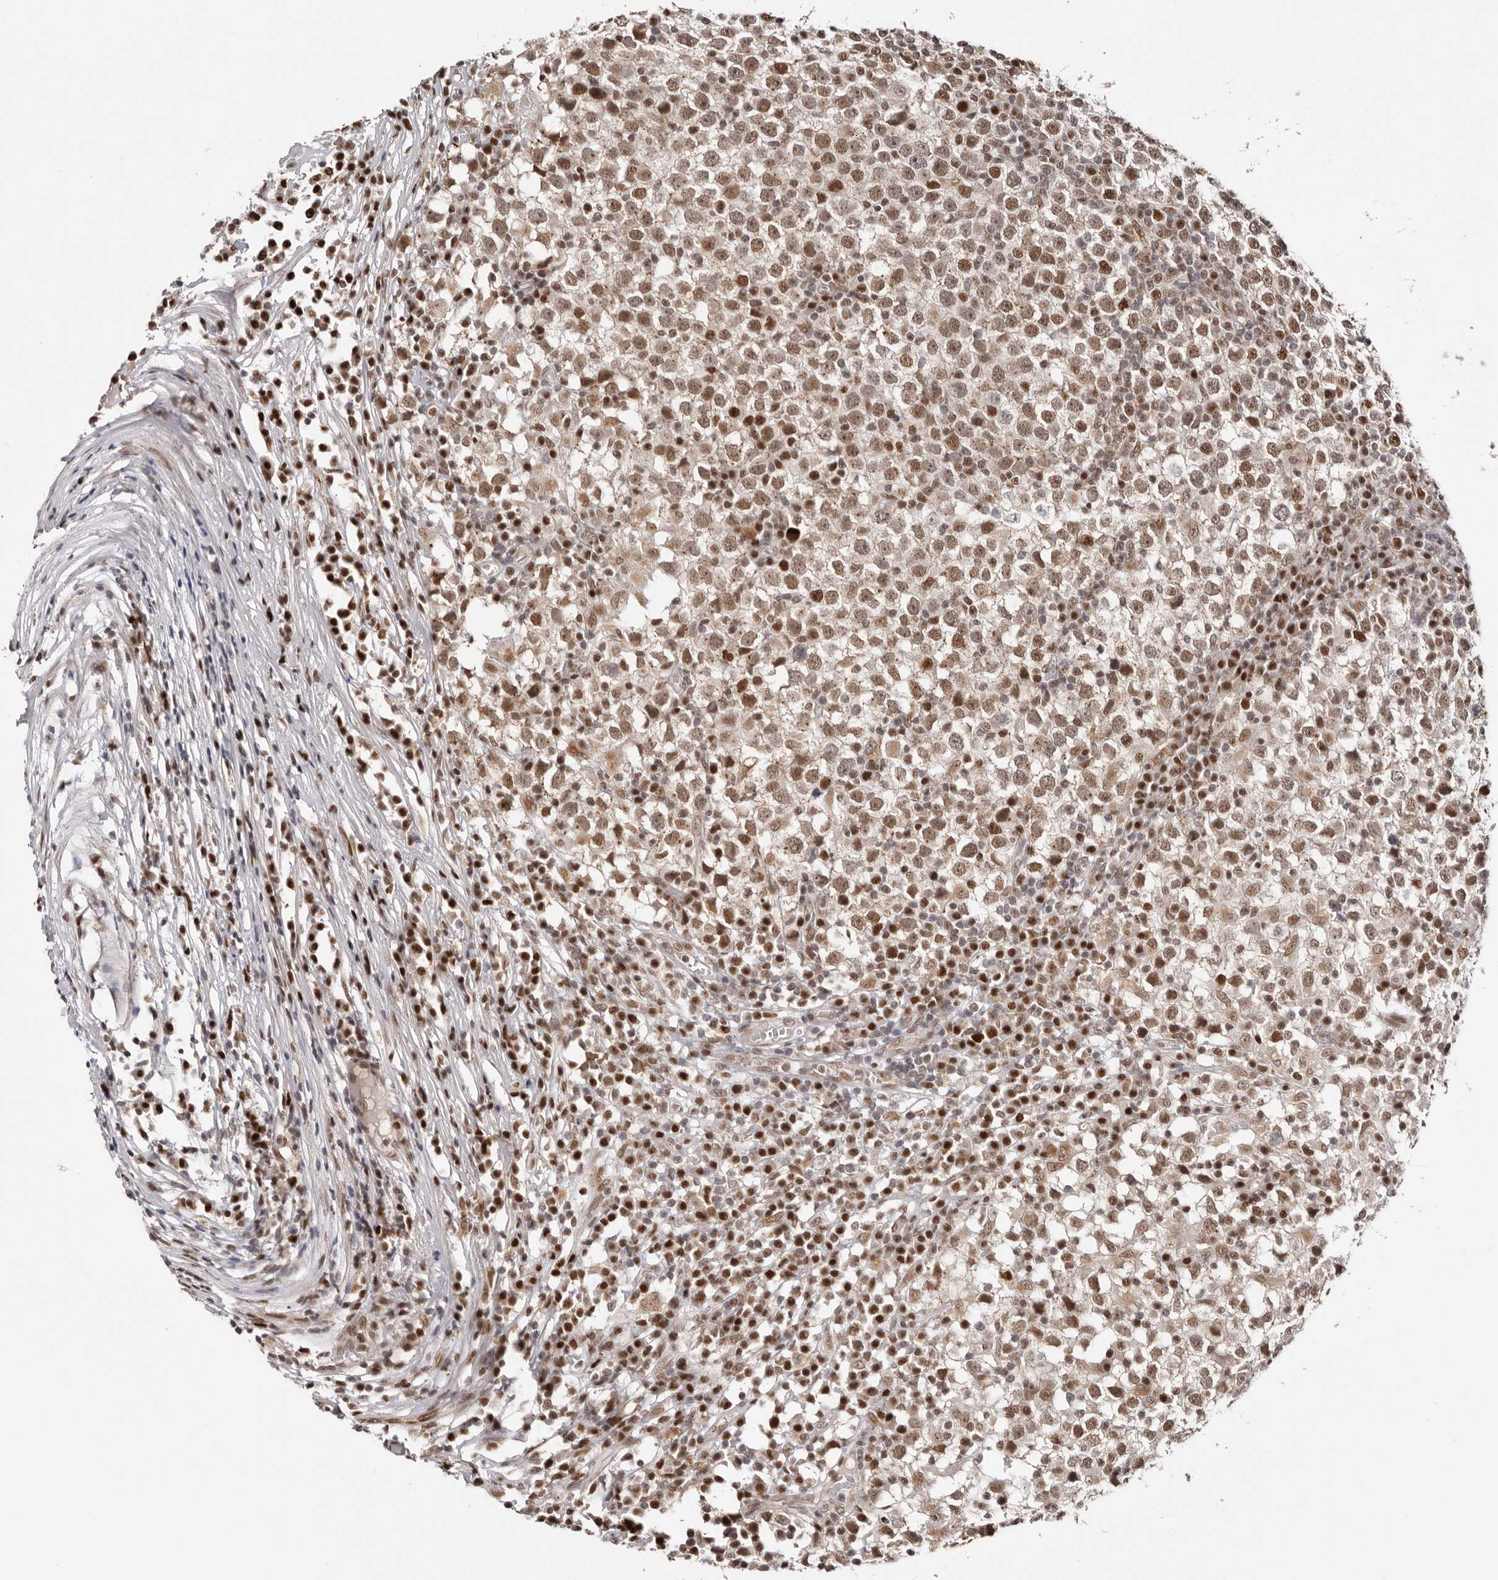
{"staining": {"intensity": "moderate", "quantity": ">75%", "location": "nuclear"}, "tissue": "testis cancer", "cell_type": "Tumor cells", "image_type": "cancer", "snomed": [{"axis": "morphology", "description": "Seminoma, NOS"}, {"axis": "topography", "description": "Testis"}], "caption": "Testis cancer (seminoma) stained with a brown dye demonstrates moderate nuclear positive staining in approximately >75% of tumor cells.", "gene": "SMAD7", "patient": {"sex": "male", "age": 65}}